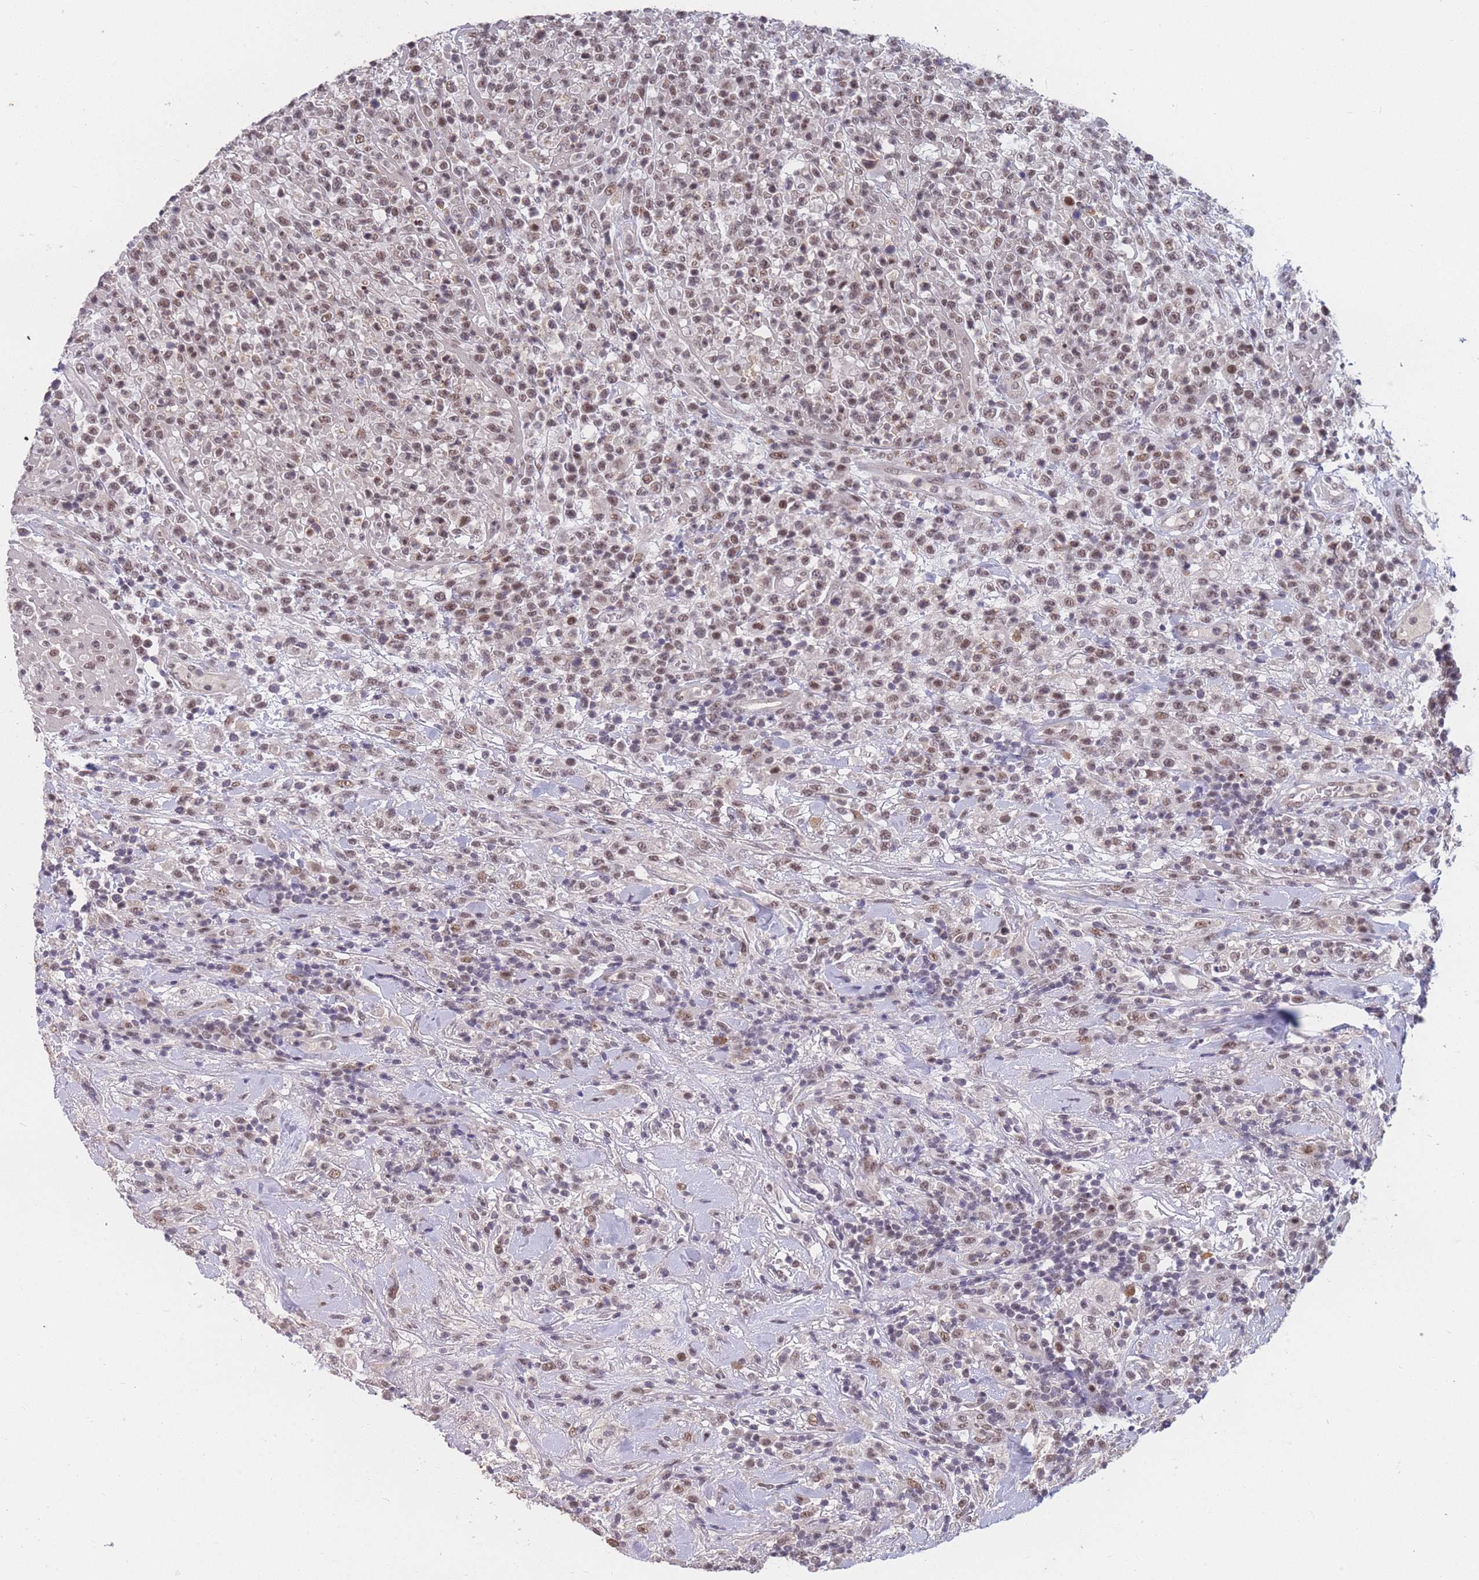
{"staining": {"intensity": "moderate", "quantity": ">75%", "location": "nuclear"}, "tissue": "lymphoma", "cell_type": "Tumor cells", "image_type": "cancer", "snomed": [{"axis": "morphology", "description": "Malignant lymphoma, non-Hodgkin's type, High grade"}, {"axis": "topography", "description": "Colon"}], "caption": "Immunohistochemical staining of lymphoma exhibits medium levels of moderate nuclear positivity in about >75% of tumor cells.", "gene": "SNRPA1", "patient": {"sex": "female", "age": 53}}